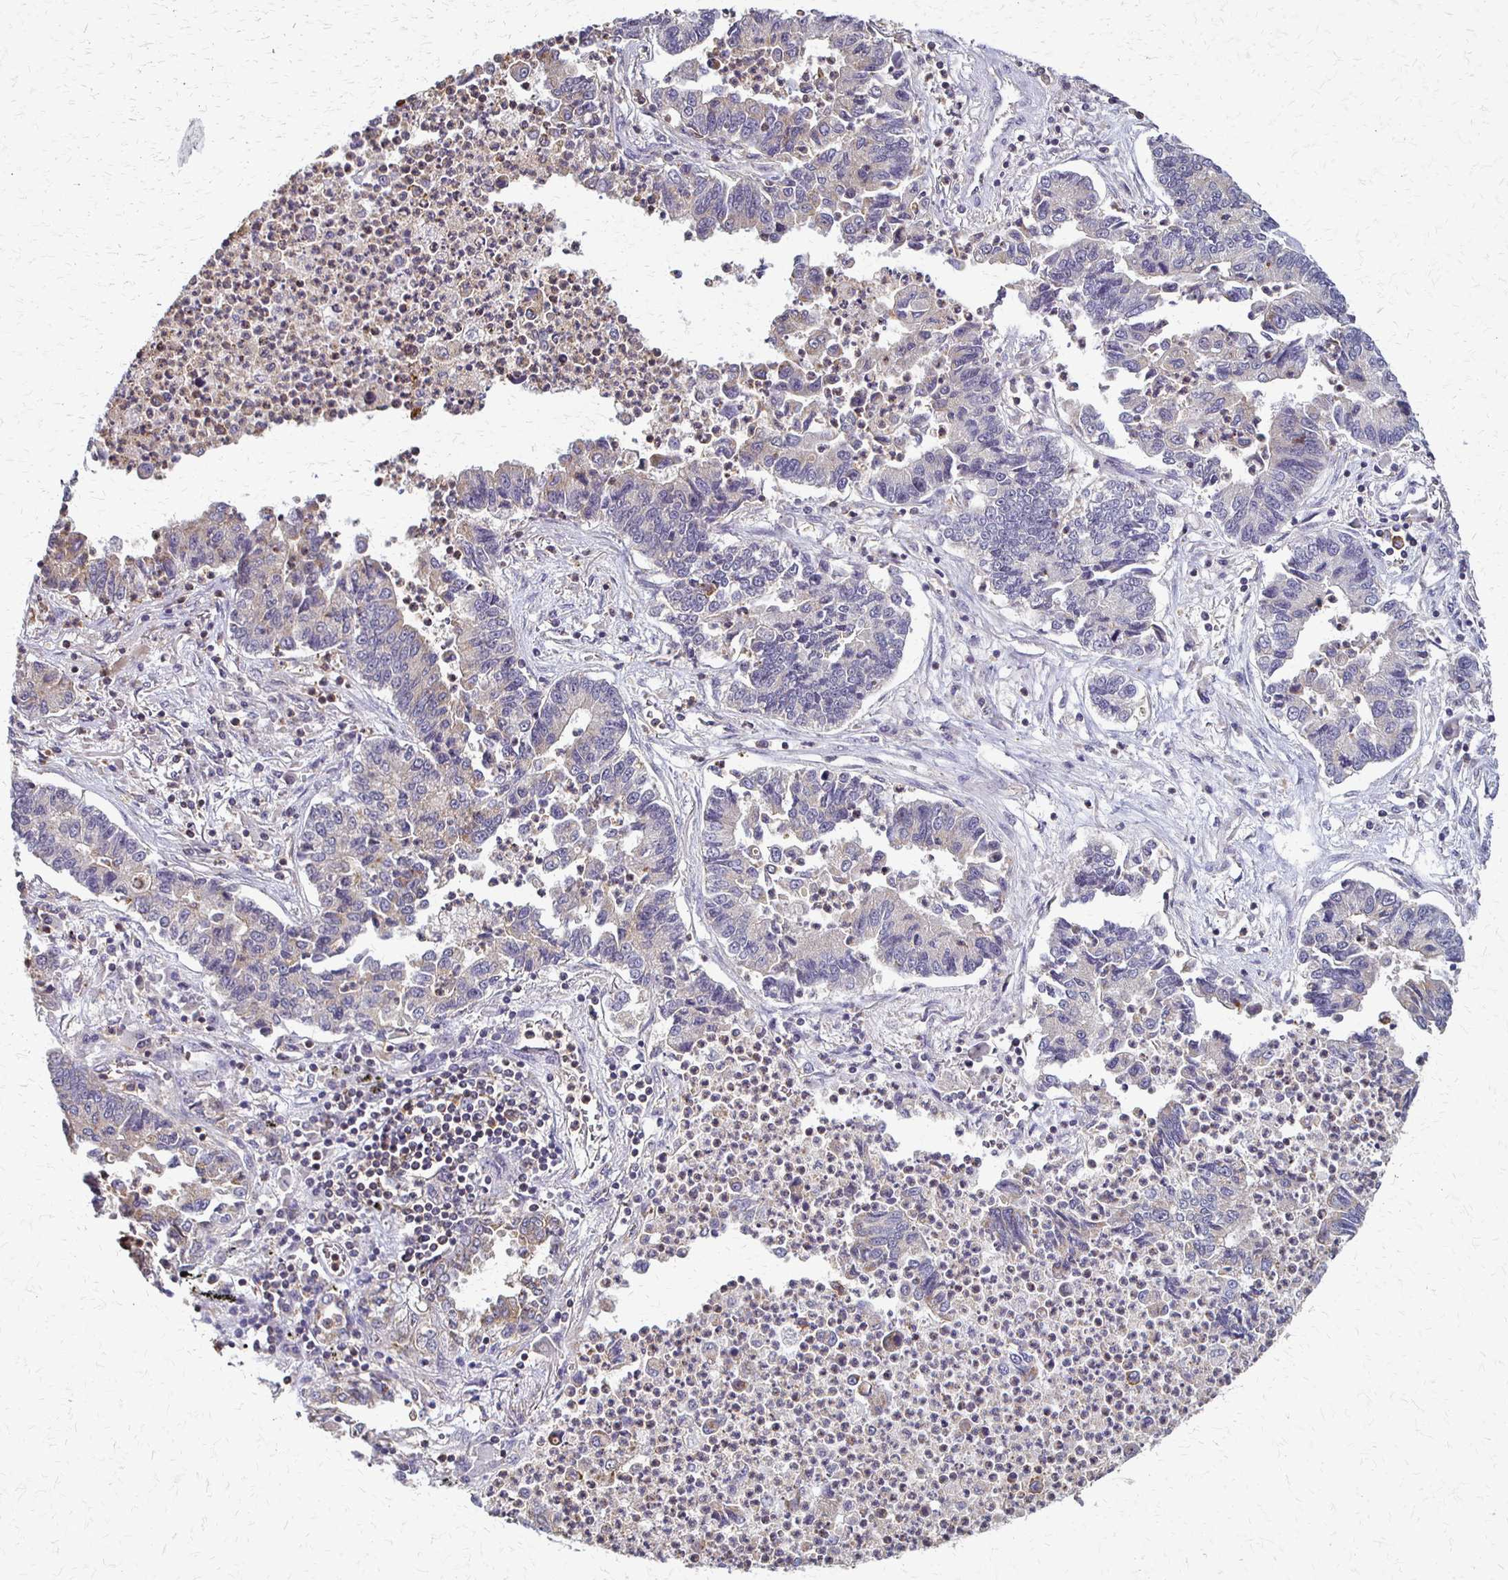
{"staining": {"intensity": "weak", "quantity": "<25%", "location": "cytoplasmic/membranous"}, "tissue": "lung cancer", "cell_type": "Tumor cells", "image_type": "cancer", "snomed": [{"axis": "morphology", "description": "Adenocarcinoma, NOS"}, {"axis": "topography", "description": "Lung"}], "caption": "The IHC micrograph has no significant positivity in tumor cells of adenocarcinoma (lung) tissue.", "gene": "SLC9A9", "patient": {"sex": "female", "age": 57}}